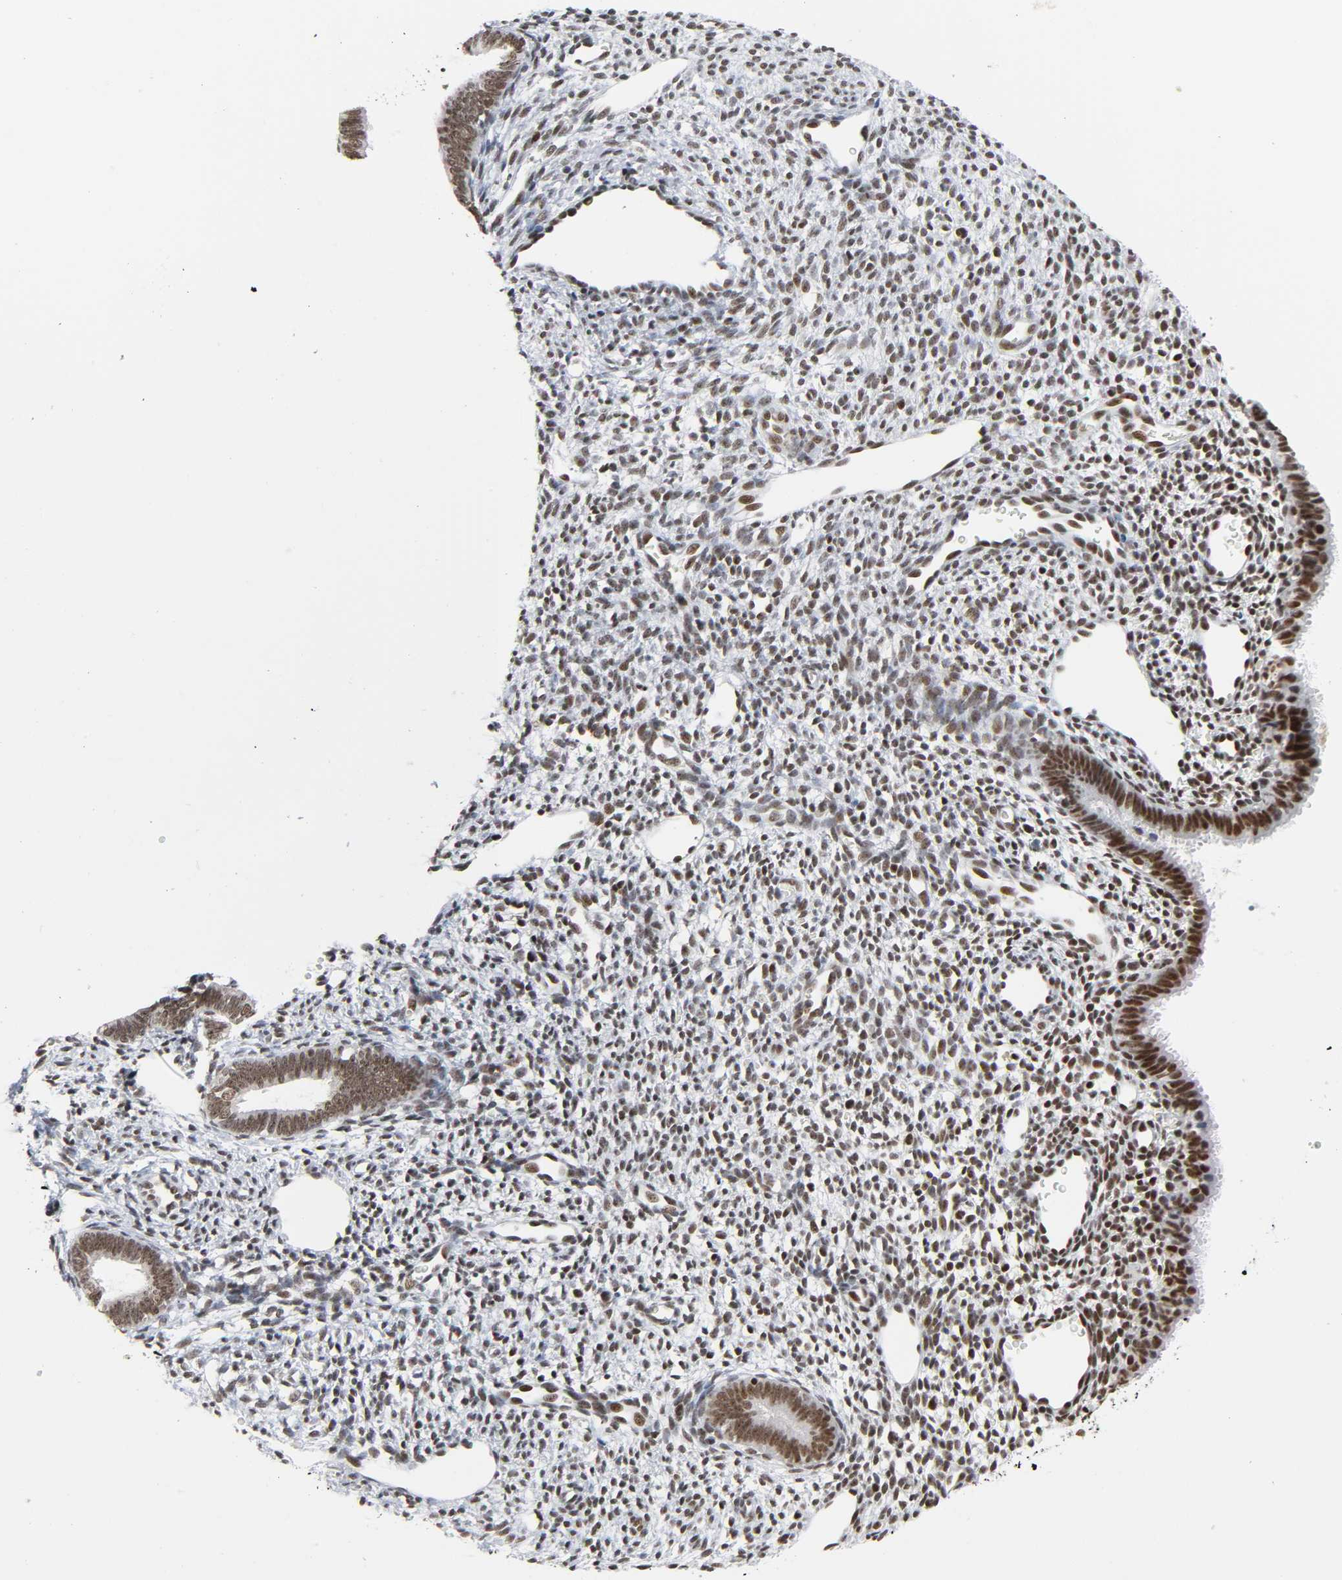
{"staining": {"intensity": "moderate", "quantity": ">75%", "location": "nuclear"}, "tissue": "endometrium", "cell_type": "Cells in endometrial stroma", "image_type": "normal", "snomed": [{"axis": "morphology", "description": "Normal tissue, NOS"}, {"axis": "topography", "description": "Endometrium"}], "caption": "A photomicrograph of endometrium stained for a protein reveals moderate nuclear brown staining in cells in endometrial stroma.", "gene": "SUMO1", "patient": {"sex": "female", "age": 27}}